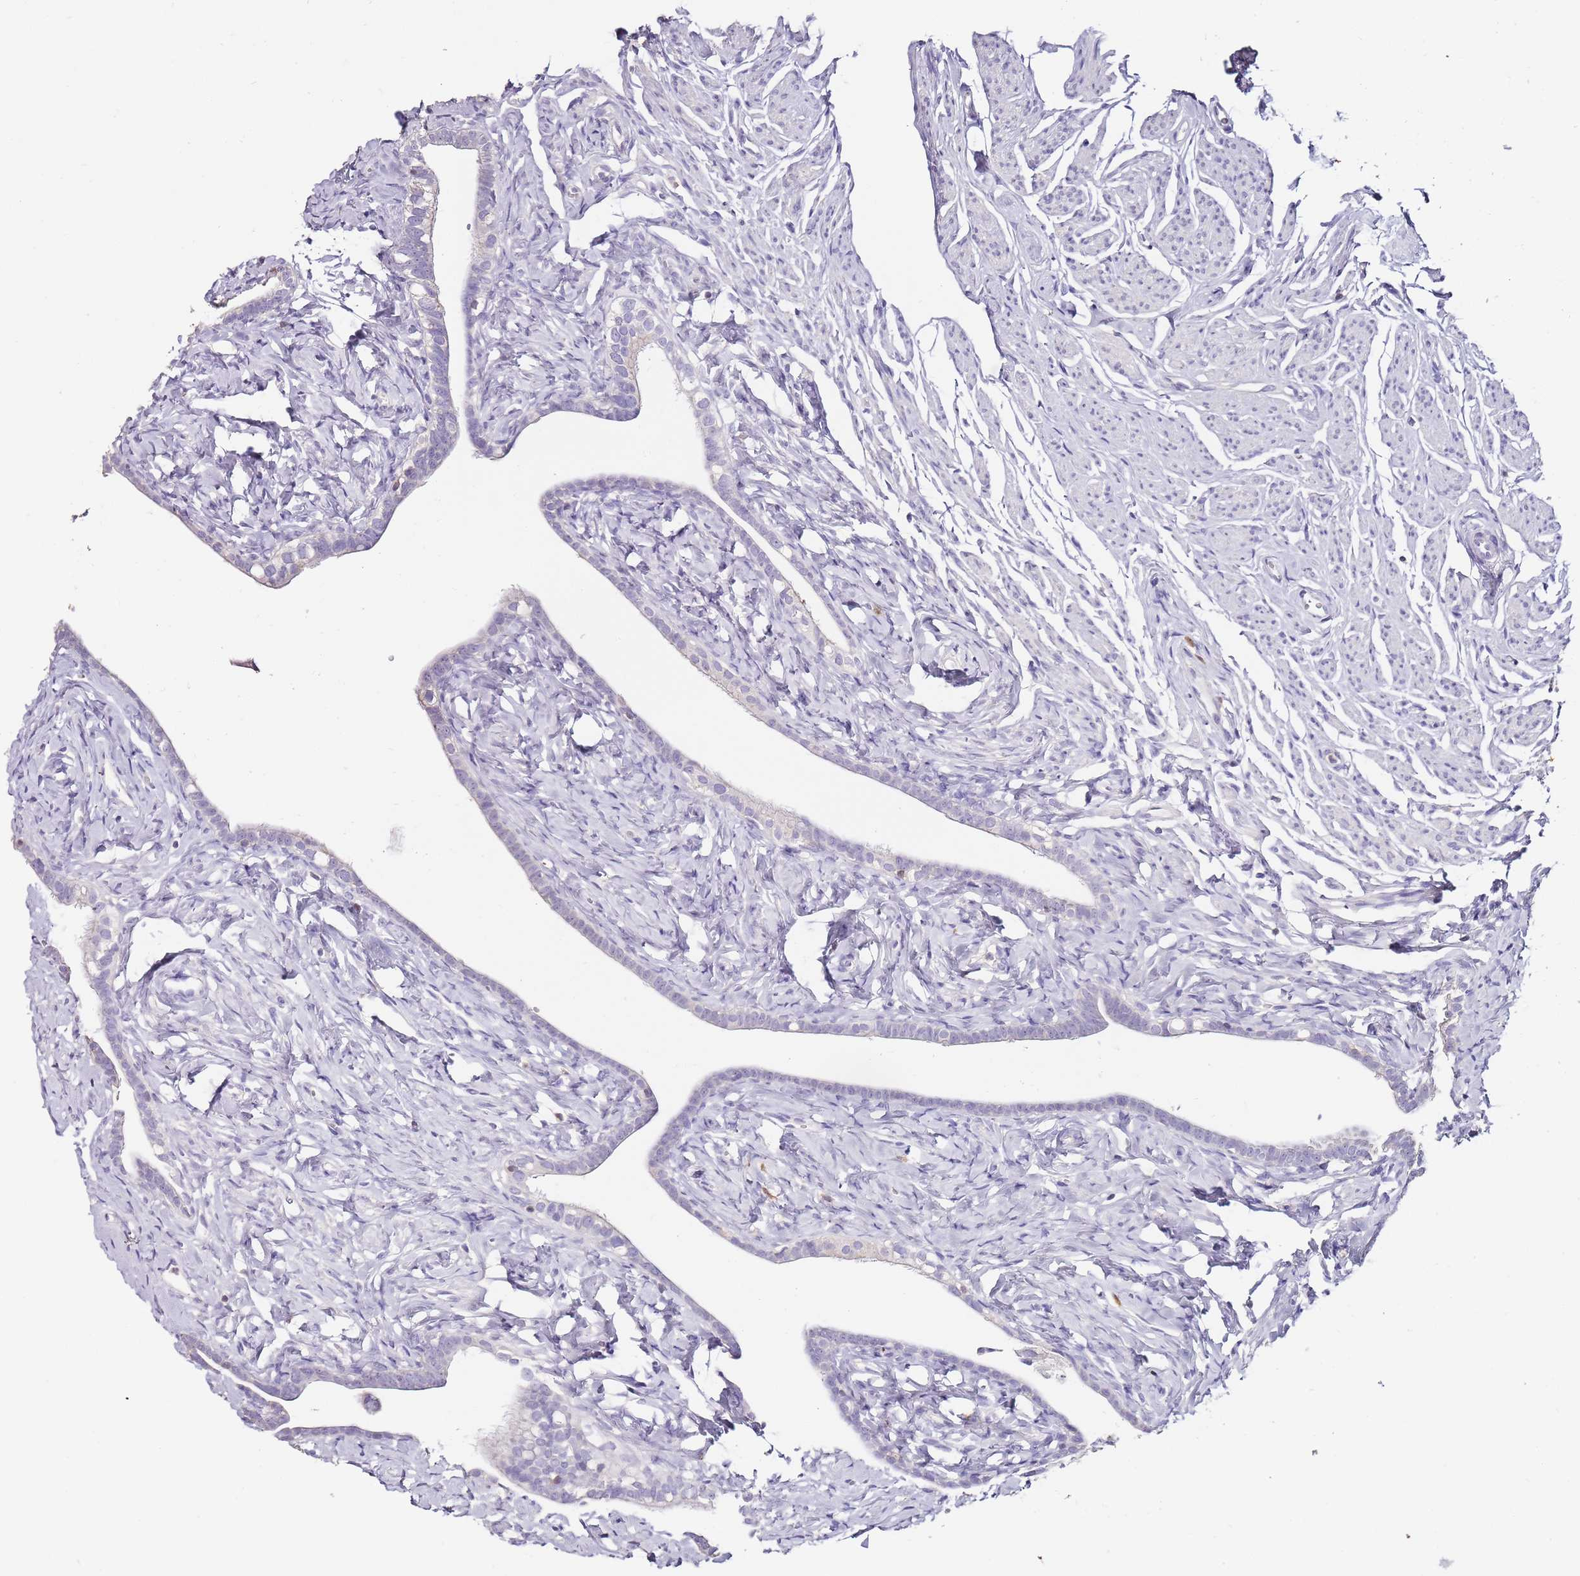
{"staining": {"intensity": "negative", "quantity": "none", "location": "none"}, "tissue": "fallopian tube", "cell_type": "Glandular cells", "image_type": "normal", "snomed": [{"axis": "morphology", "description": "Normal tissue, NOS"}, {"axis": "topography", "description": "Fallopian tube"}], "caption": "A high-resolution micrograph shows immunohistochemistry (IHC) staining of unremarkable fallopian tube, which demonstrates no significant staining in glandular cells.", "gene": "ZBP1", "patient": {"sex": "female", "age": 66}}